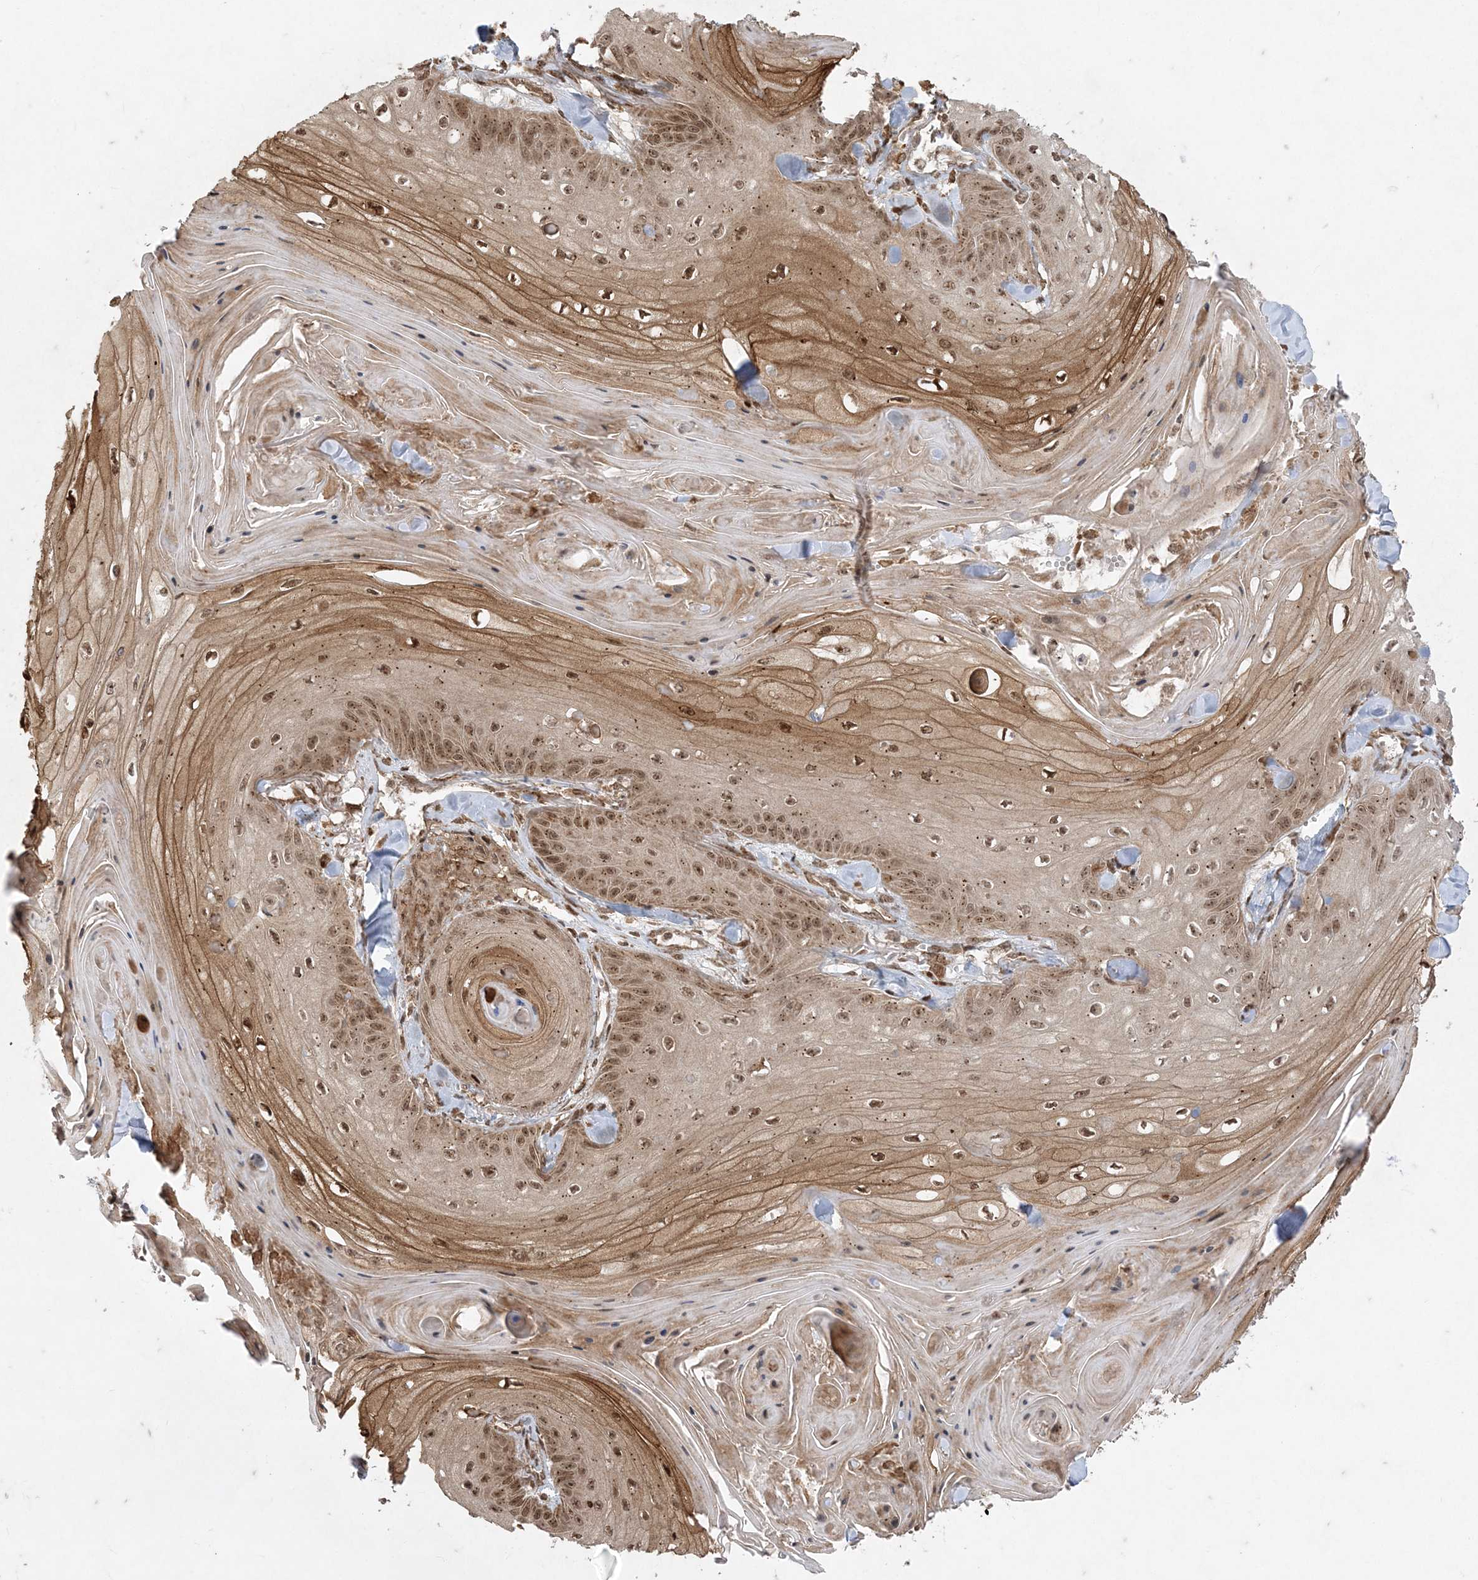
{"staining": {"intensity": "moderate", "quantity": ">75%", "location": "nuclear"}, "tissue": "skin cancer", "cell_type": "Tumor cells", "image_type": "cancer", "snomed": [{"axis": "morphology", "description": "Squamous cell carcinoma, NOS"}, {"axis": "topography", "description": "Skin"}], "caption": "IHC (DAB (3,3'-diaminobenzidine)) staining of squamous cell carcinoma (skin) exhibits moderate nuclear protein staining in about >75% of tumor cells. IHC stains the protein of interest in brown and the nuclei are stained blue.", "gene": "RRAS", "patient": {"sex": "male", "age": 74}}